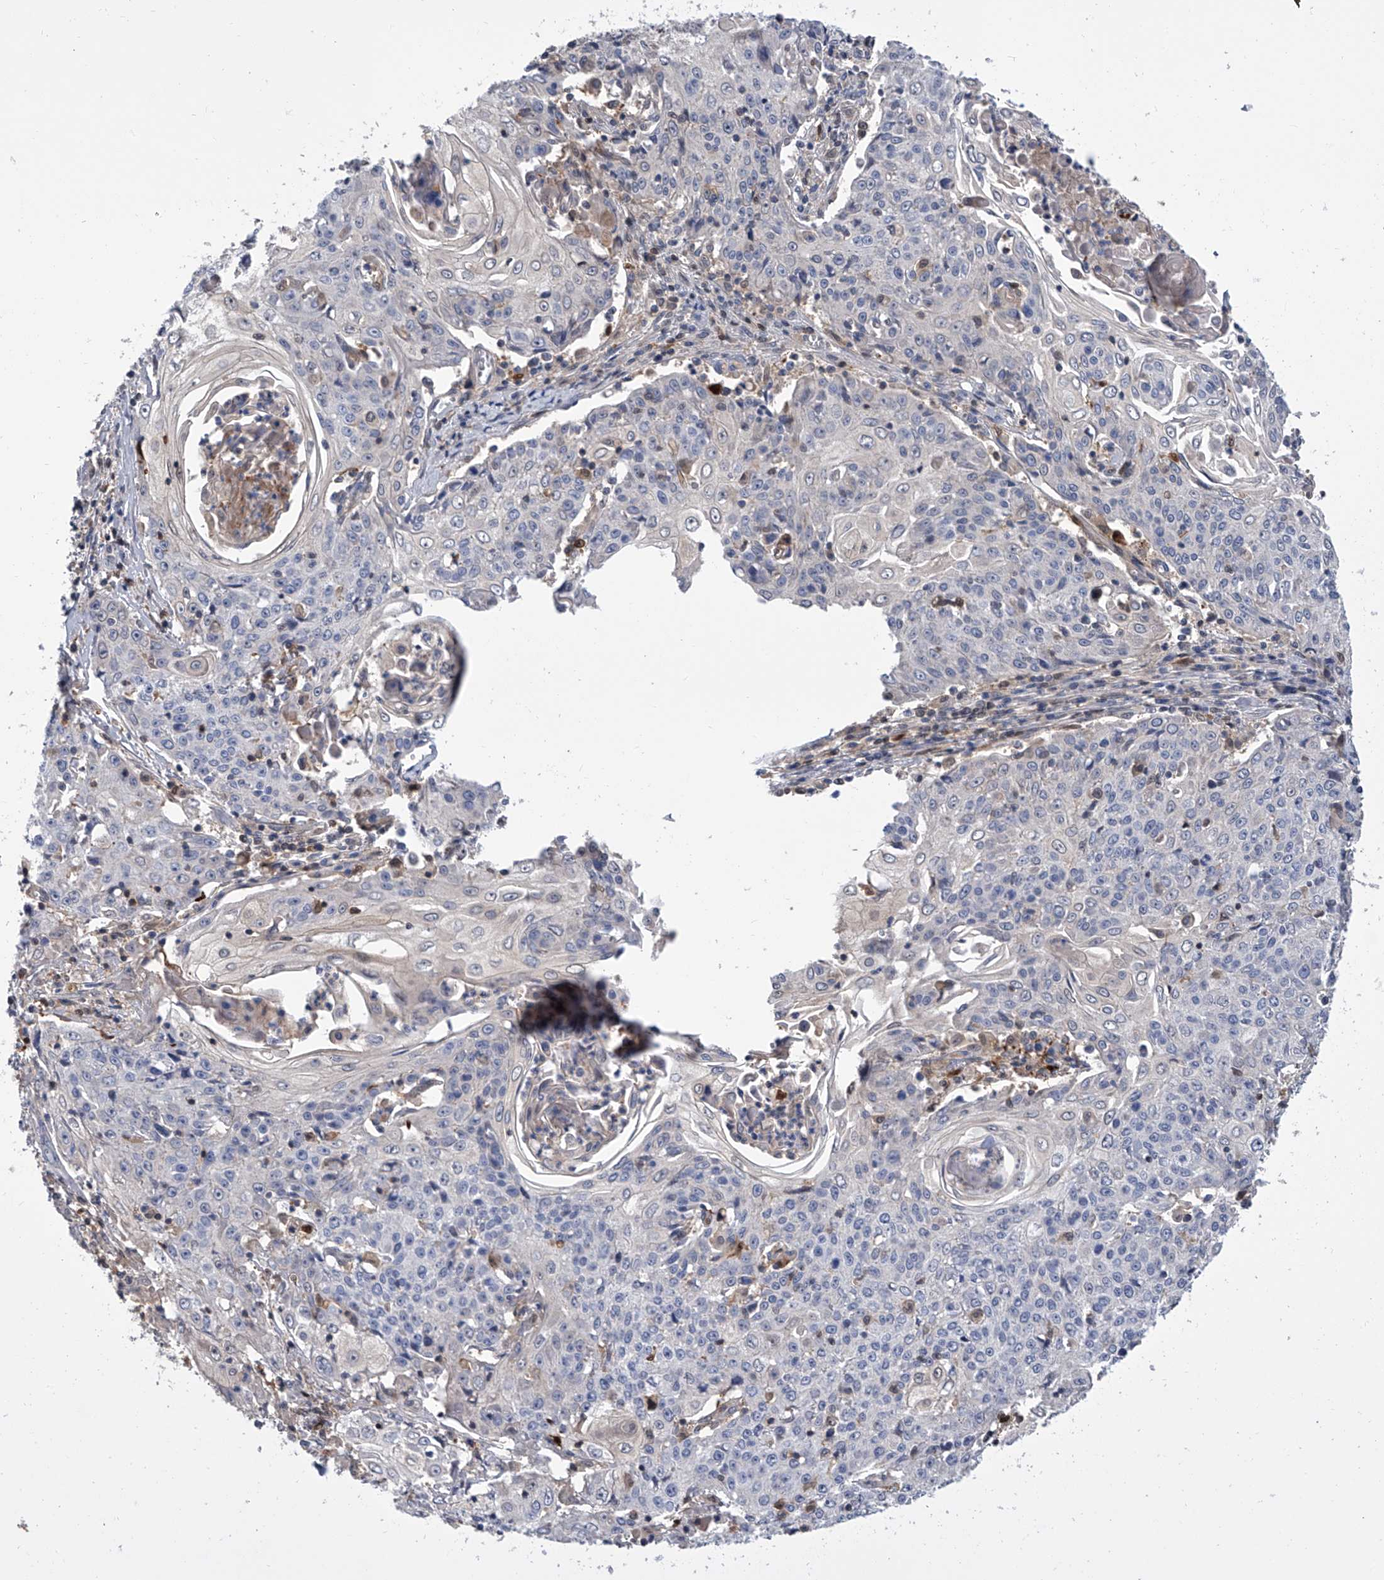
{"staining": {"intensity": "weak", "quantity": "25%-75%", "location": "cytoplasmic/membranous,nuclear"}, "tissue": "cervical cancer", "cell_type": "Tumor cells", "image_type": "cancer", "snomed": [{"axis": "morphology", "description": "Squamous cell carcinoma, NOS"}, {"axis": "topography", "description": "Cervix"}], "caption": "About 25%-75% of tumor cells in cervical squamous cell carcinoma display weak cytoplasmic/membranous and nuclear protein positivity as visualized by brown immunohistochemical staining.", "gene": "SERPINB9", "patient": {"sex": "female", "age": 48}}